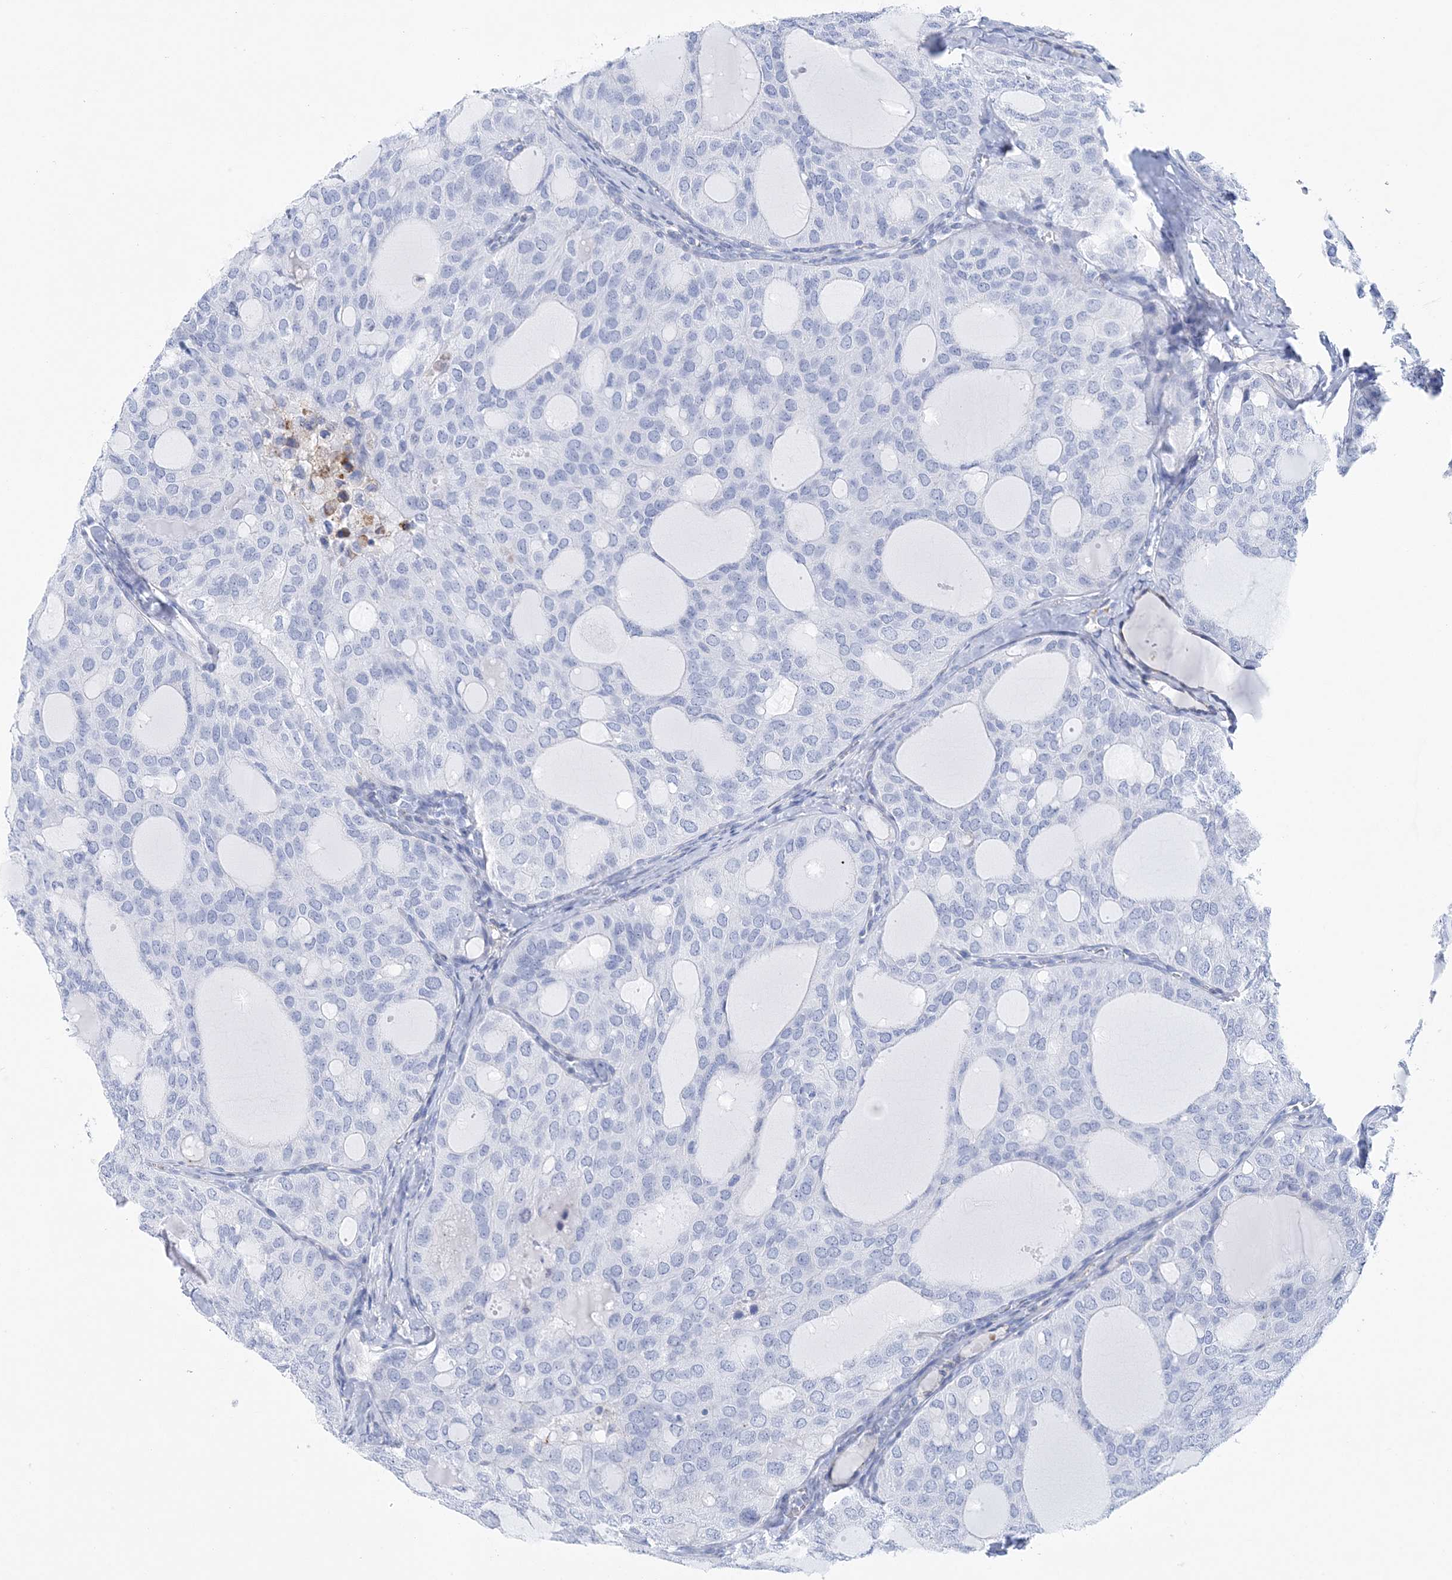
{"staining": {"intensity": "negative", "quantity": "none", "location": "none"}, "tissue": "thyroid cancer", "cell_type": "Tumor cells", "image_type": "cancer", "snomed": [{"axis": "morphology", "description": "Follicular adenoma carcinoma, NOS"}, {"axis": "topography", "description": "Thyroid gland"}], "caption": "This micrograph is of follicular adenoma carcinoma (thyroid) stained with immunohistochemistry (IHC) to label a protein in brown with the nuclei are counter-stained blue. There is no expression in tumor cells.", "gene": "NKX6-1", "patient": {"sex": "male", "age": 75}}